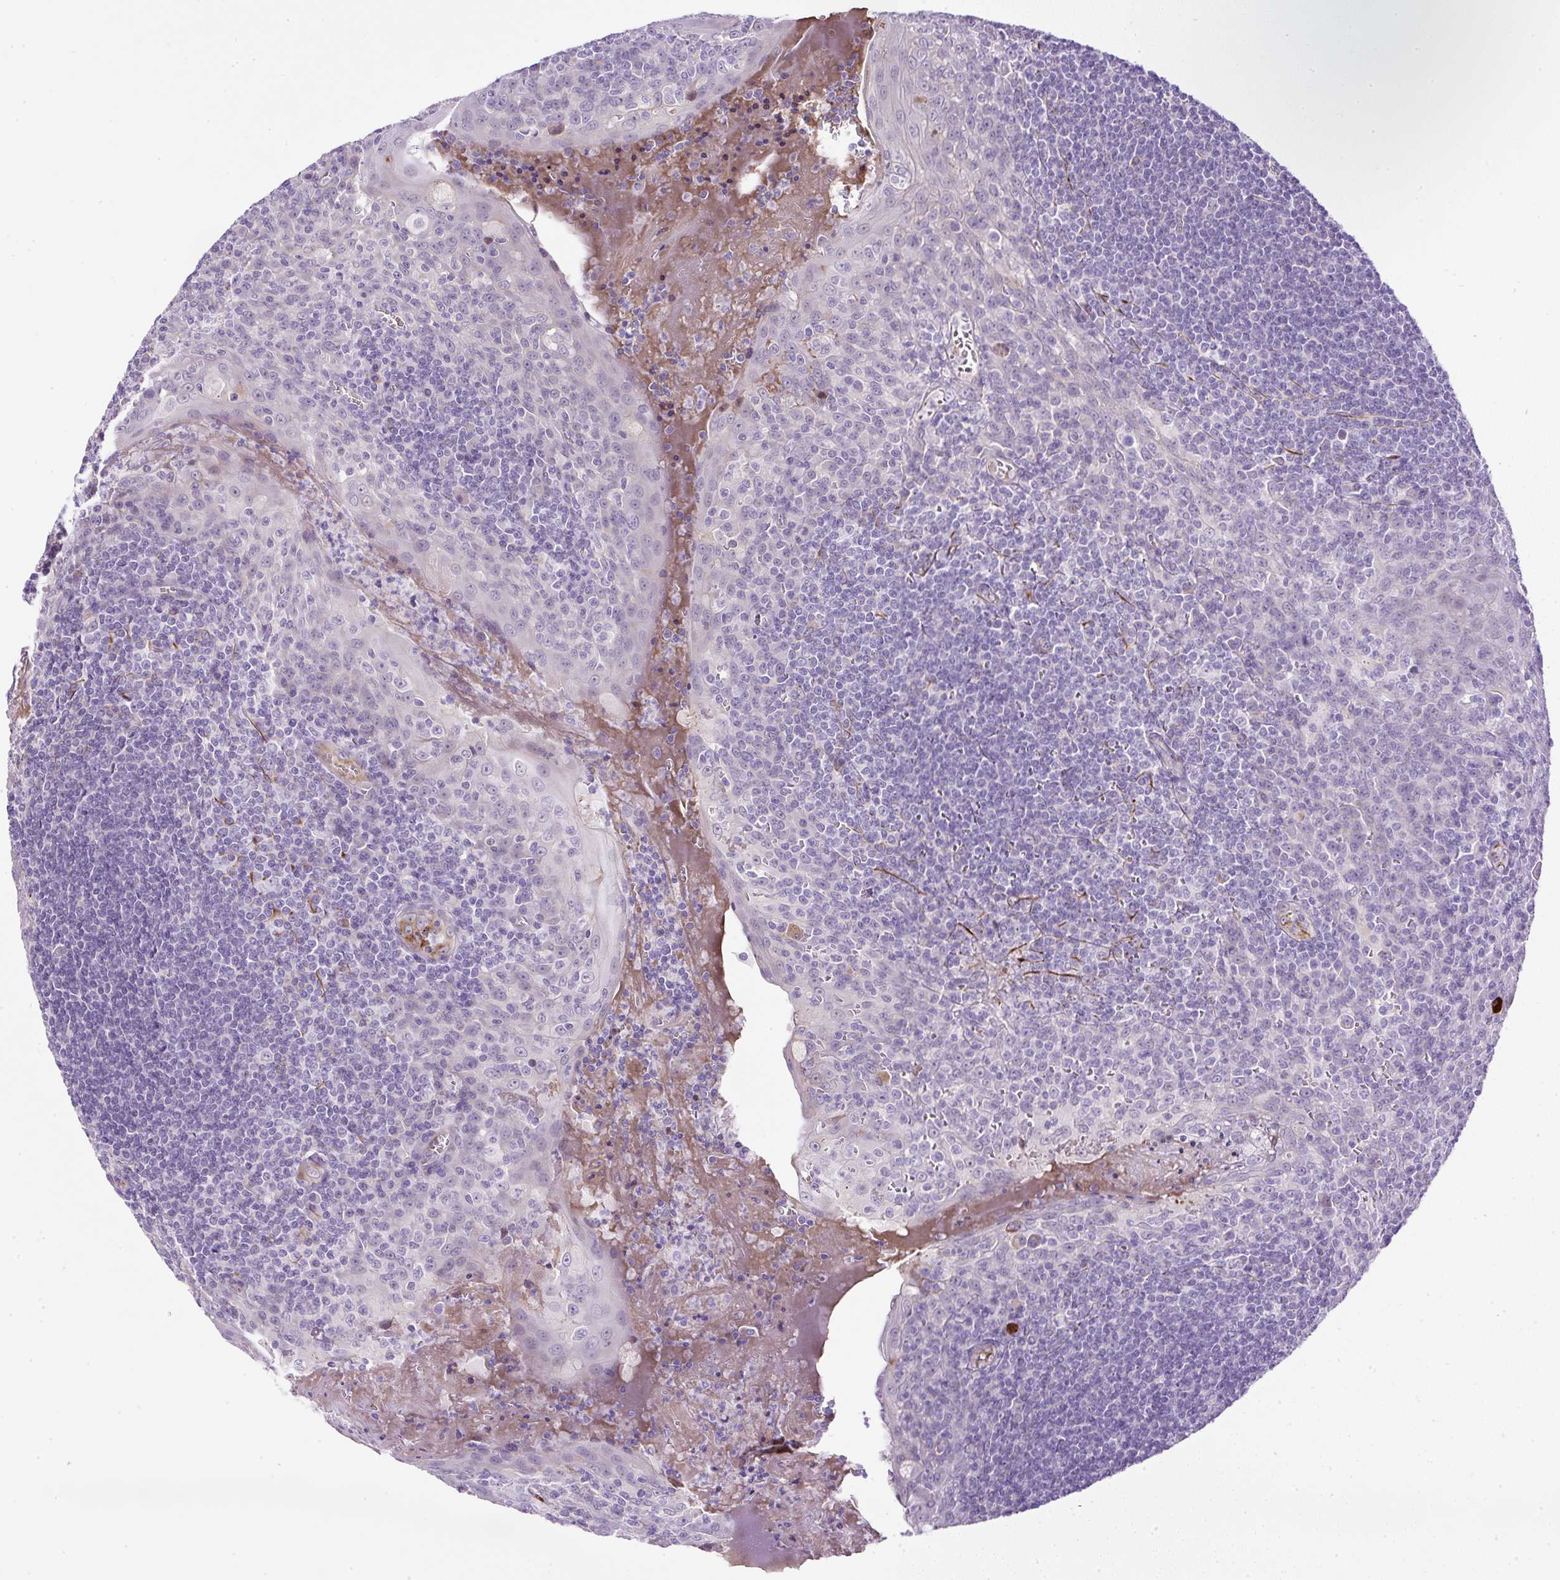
{"staining": {"intensity": "negative", "quantity": "none", "location": "none"}, "tissue": "tonsil", "cell_type": "Germinal center cells", "image_type": "normal", "snomed": [{"axis": "morphology", "description": "Normal tissue, NOS"}, {"axis": "topography", "description": "Tonsil"}], "caption": "Germinal center cells show no significant staining in normal tonsil. The staining is performed using DAB (3,3'-diaminobenzidine) brown chromogen with nuclei counter-stained in using hematoxylin.", "gene": "LEFTY1", "patient": {"sex": "male", "age": 27}}